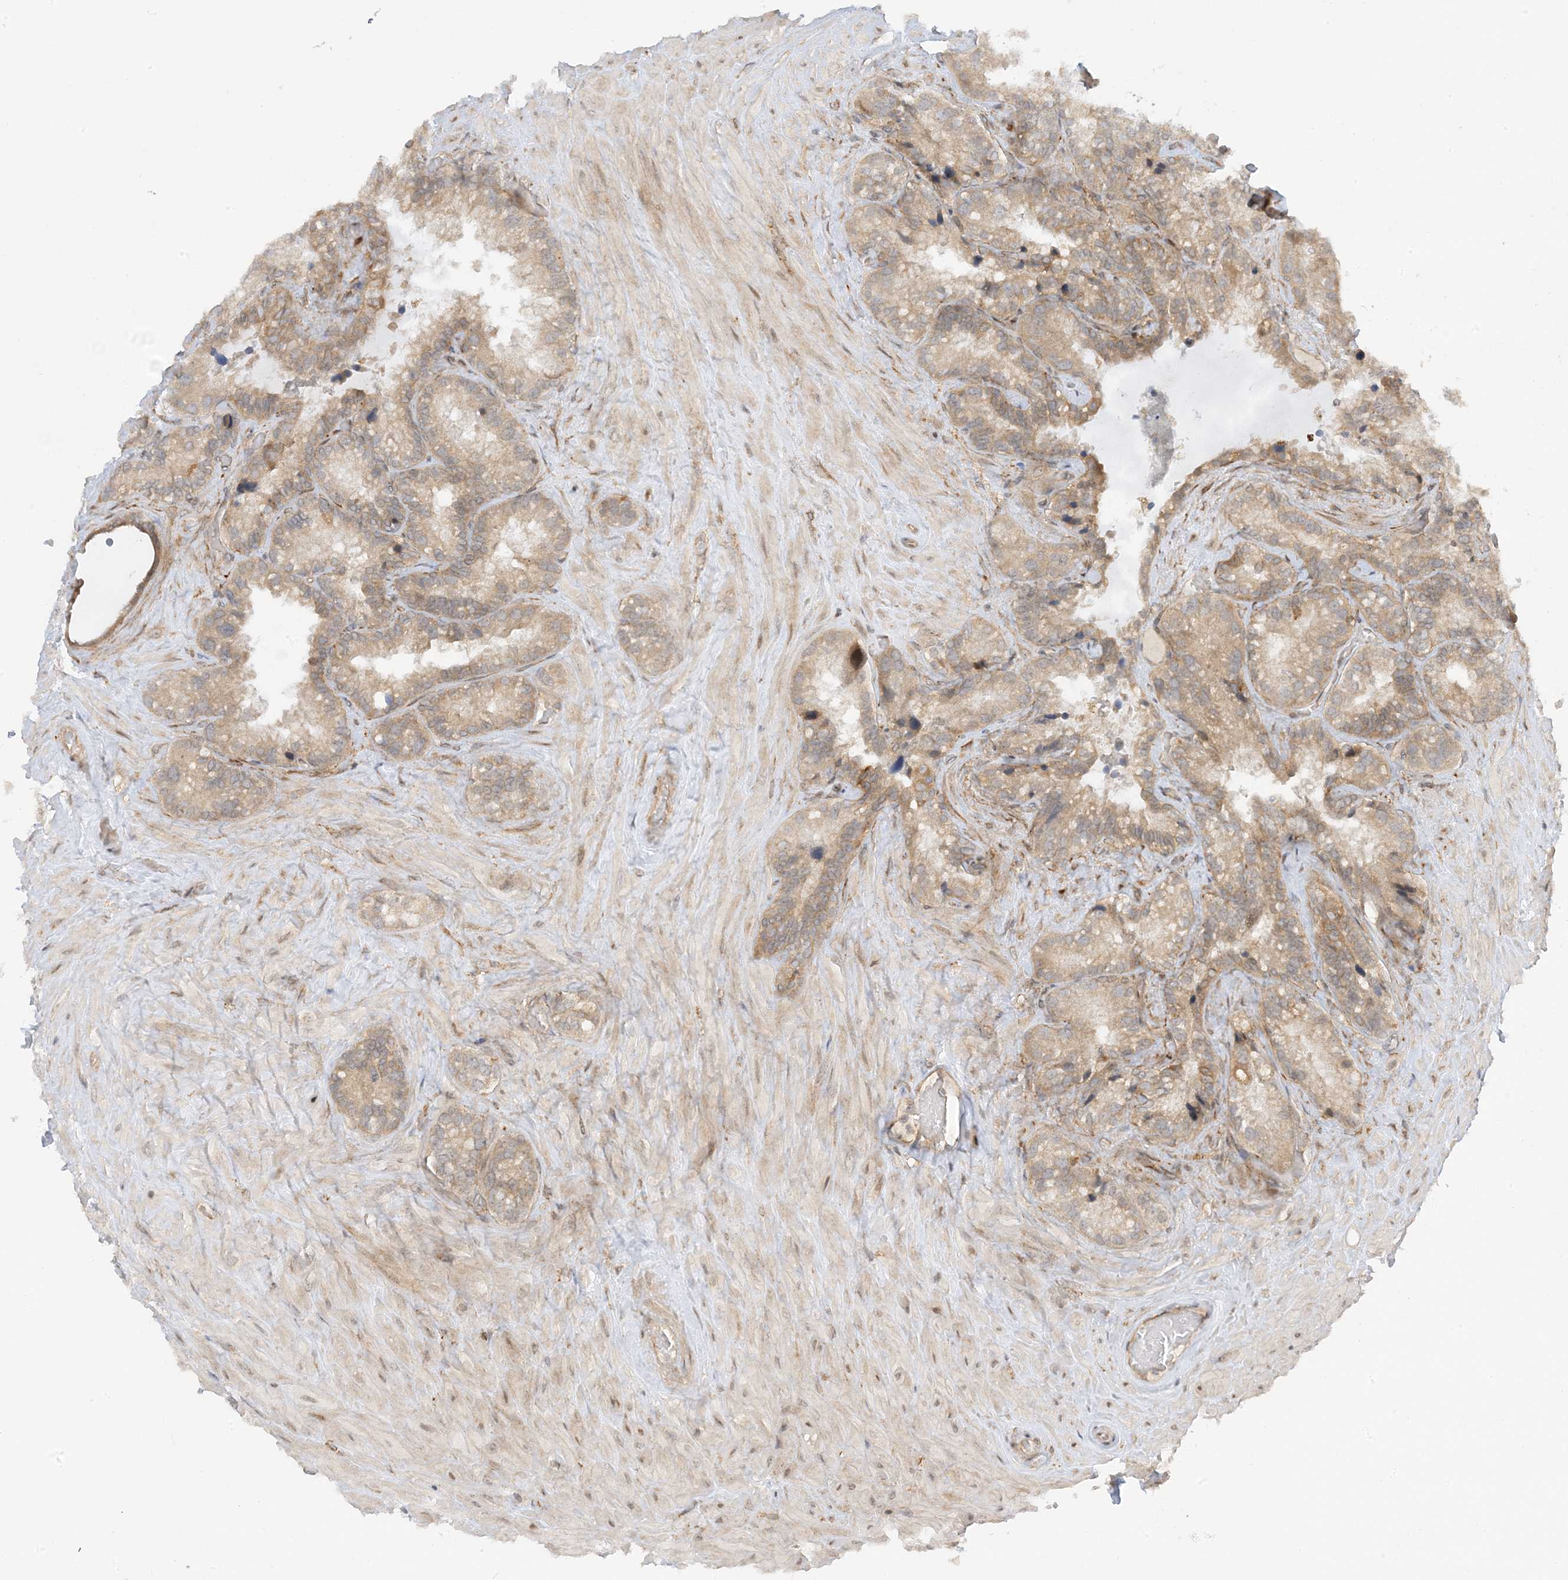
{"staining": {"intensity": "weak", "quantity": ">75%", "location": "cytoplasmic/membranous"}, "tissue": "seminal vesicle", "cell_type": "Glandular cells", "image_type": "normal", "snomed": [{"axis": "morphology", "description": "Normal tissue, NOS"}, {"axis": "topography", "description": "Prostate"}, {"axis": "topography", "description": "Seminal veicle"}], "caption": "IHC photomicrograph of benign seminal vesicle: human seminal vesicle stained using IHC exhibits low levels of weak protein expression localized specifically in the cytoplasmic/membranous of glandular cells, appearing as a cytoplasmic/membranous brown color.", "gene": "SCARF2", "patient": {"sex": "male", "age": 68}}